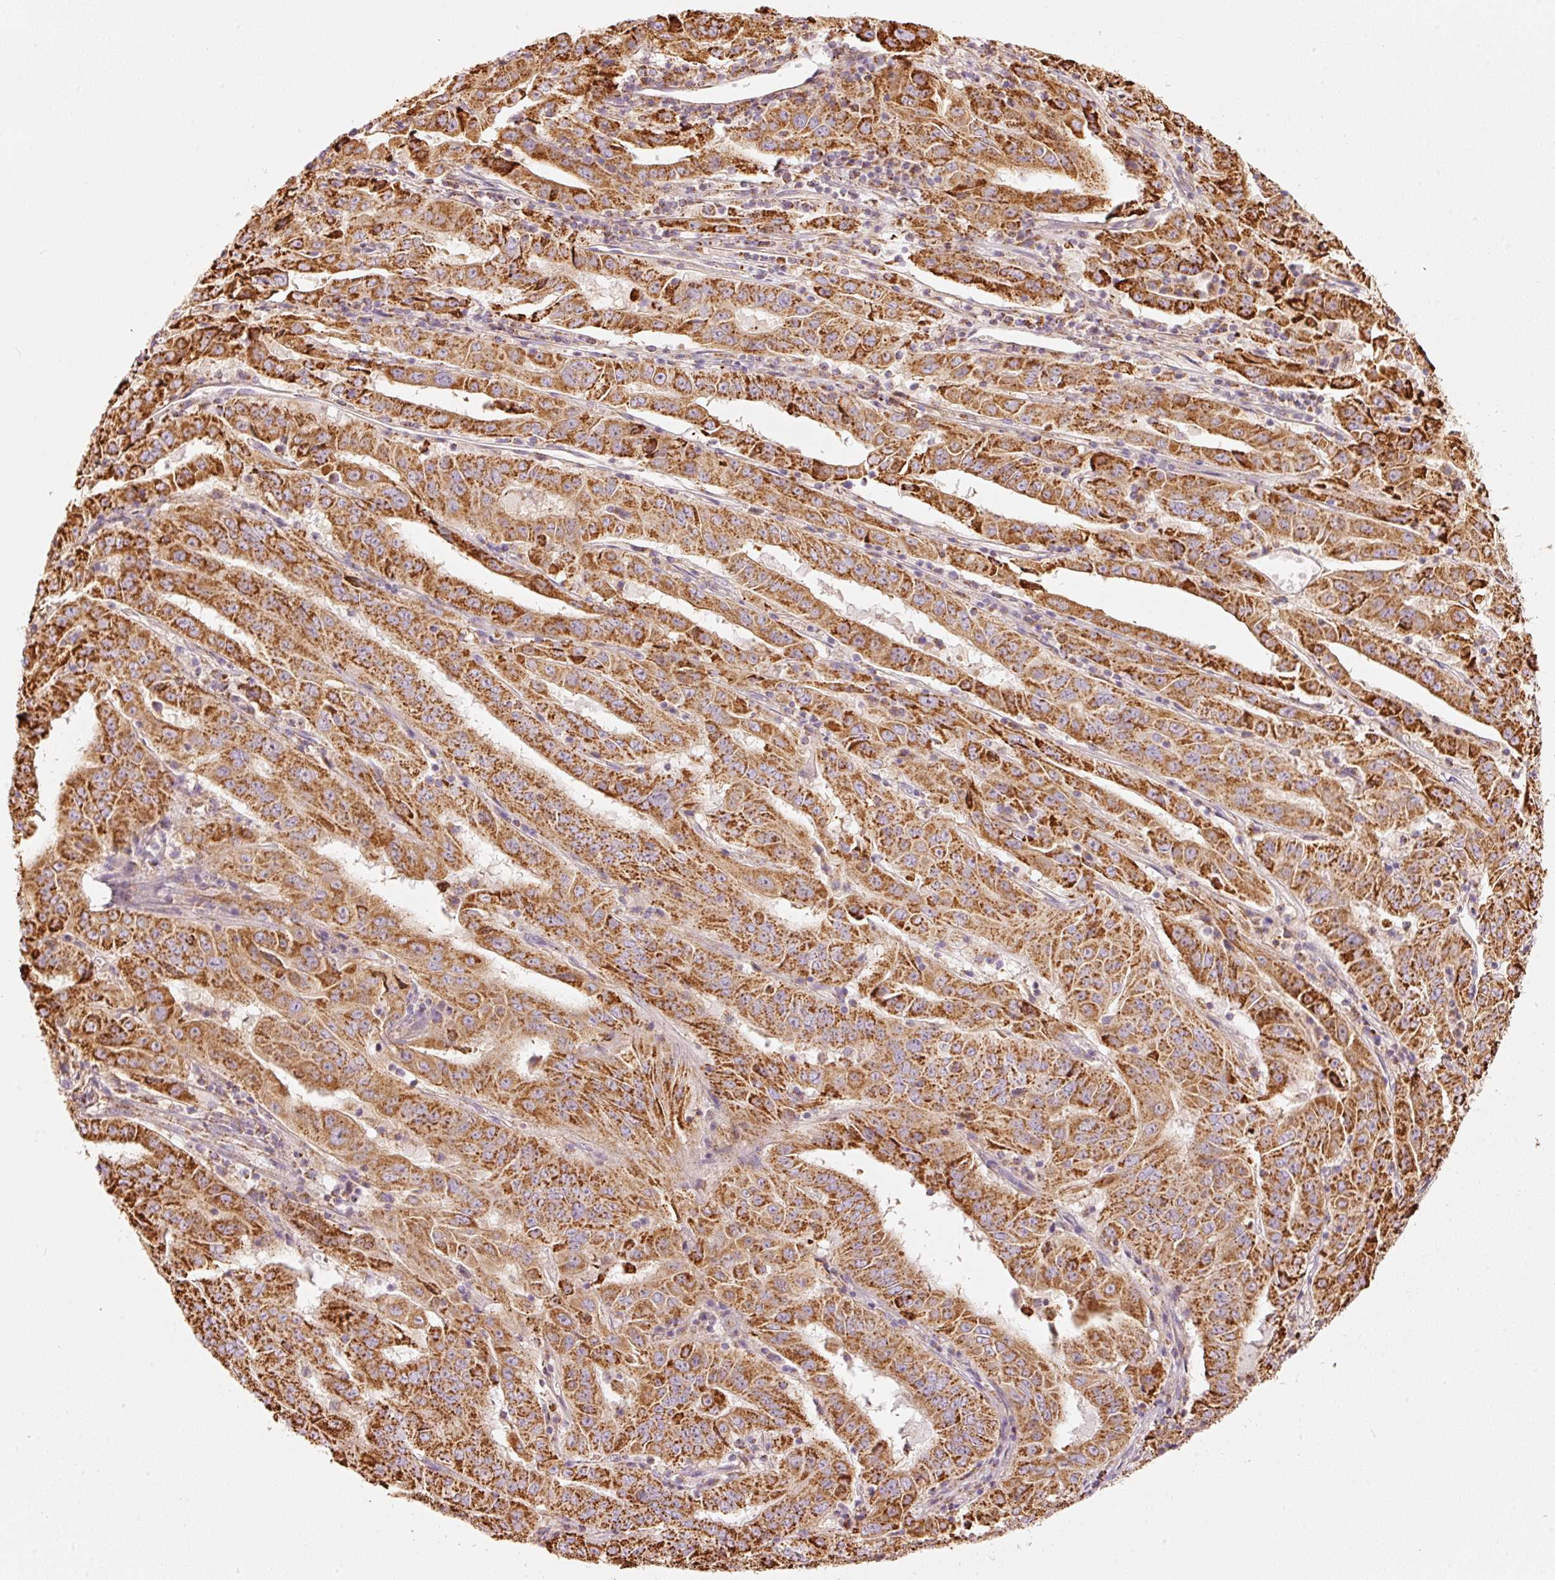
{"staining": {"intensity": "strong", "quantity": ">75%", "location": "cytoplasmic/membranous"}, "tissue": "pancreatic cancer", "cell_type": "Tumor cells", "image_type": "cancer", "snomed": [{"axis": "morphology", "description": "Adenocarcinoma, NOS"}, {"axis": "topography", "description": "Pancreas"}], "caption": "Pancreatic cancer (adenocarcinoma) was stained to show a protein in brown. There is high levels of strong cytoplasmic/membranous expression in approximately >75% of tumor cells.", "gene": "C17orf98", "patient": {"sex": "male", "age": 63}}